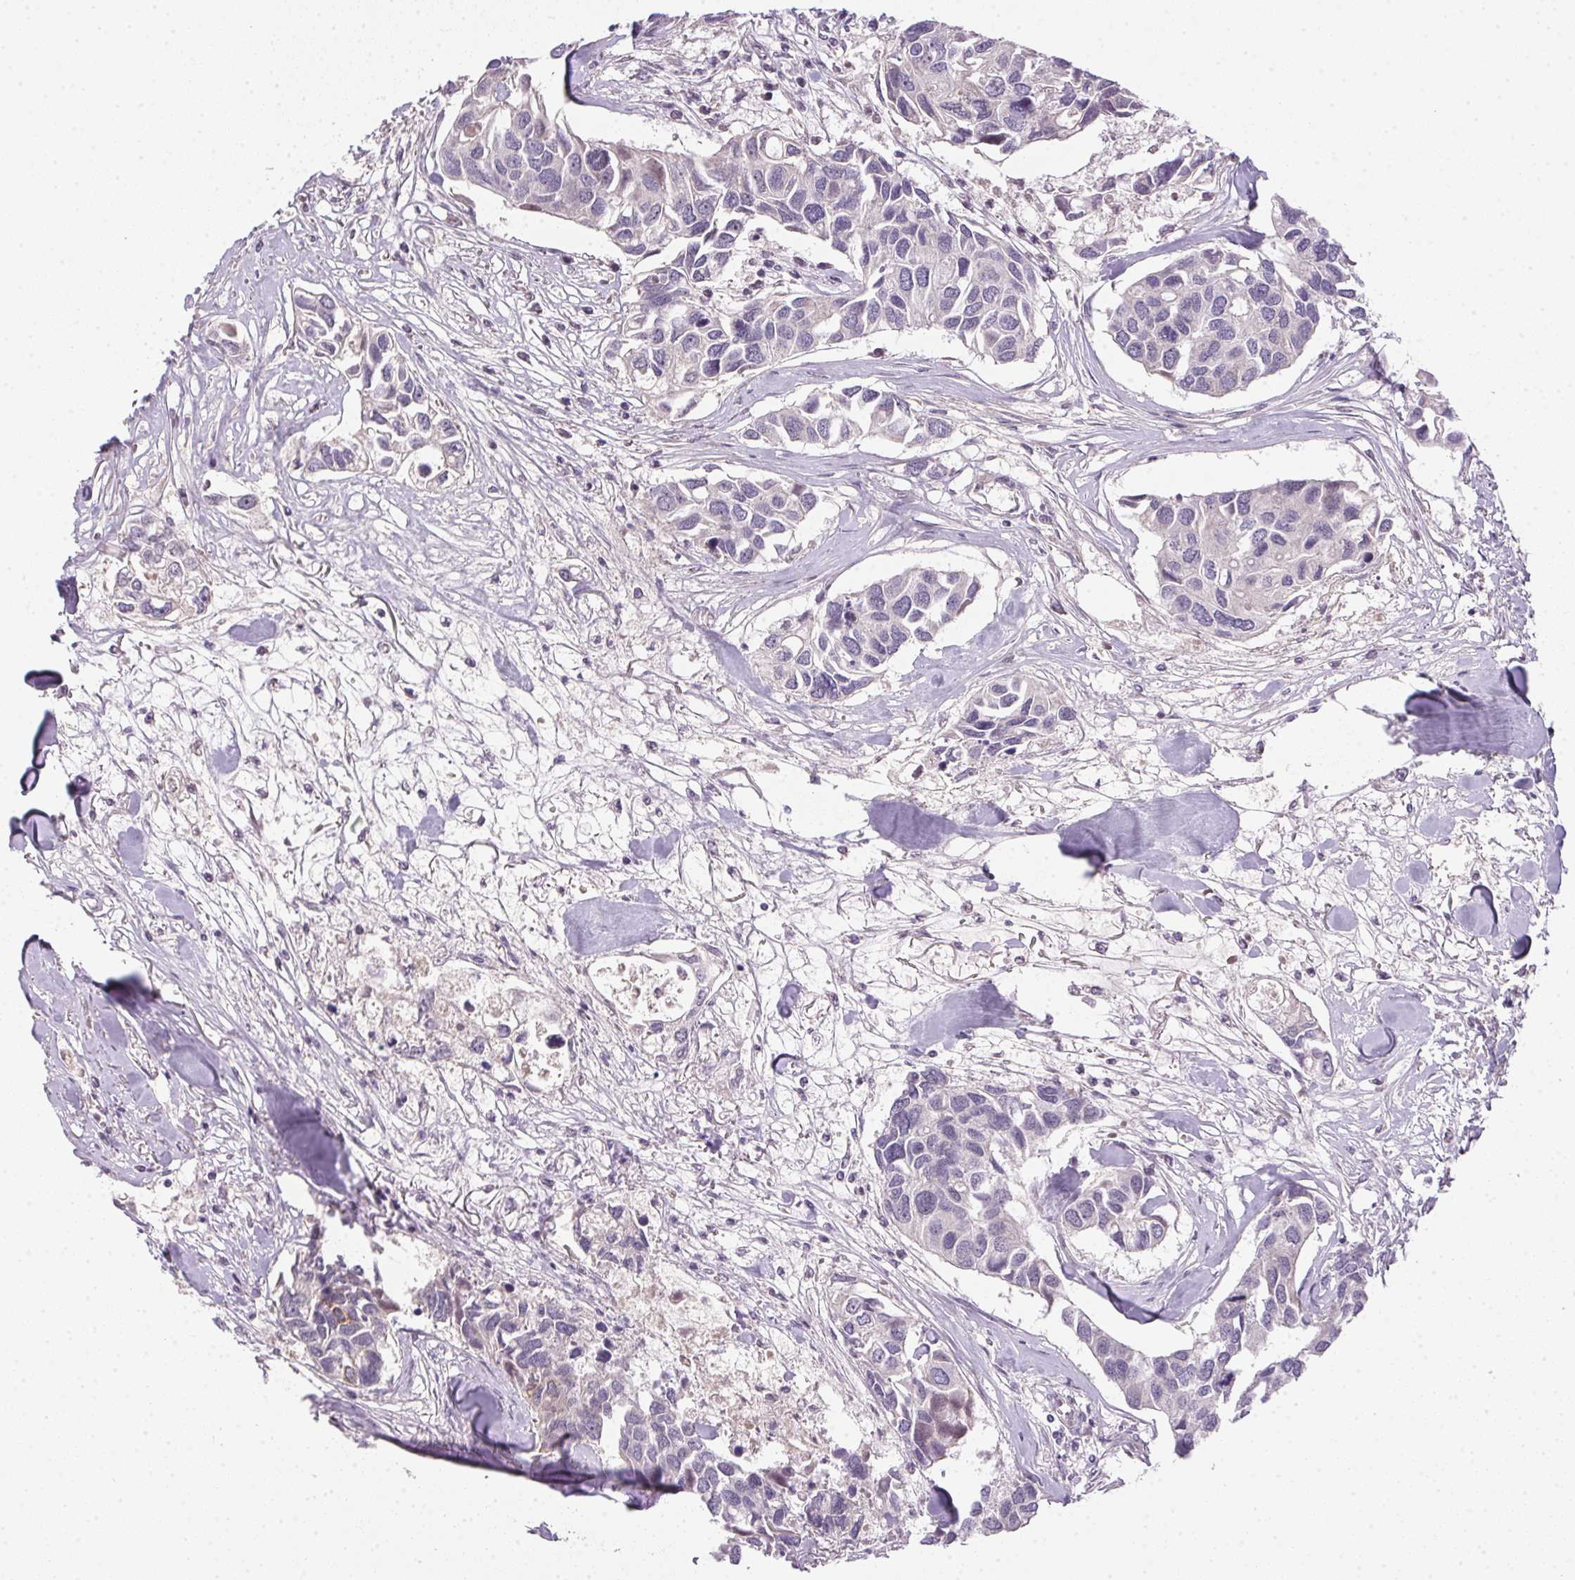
{"staining": {"intensity": "negative", "quantity": "none", "location": "none"}, "tissue": "breast cancer", "cell_type": "Tumor cells", "image_type": "cancer", "snomed": [{"axis": "morphology", "description": "Duct carcinoma"}, {"axis": "topography", "description": "Breast"}], "caption": "A histopathology image of infiltrating ductal carcinoma (breast) stained for a protein exhibits no brown staining in tumor cells. (DAB immunohistochemistry, high magnification).", "gene": "CFAP92", "patient": {"sex": "female", "age": 83}}